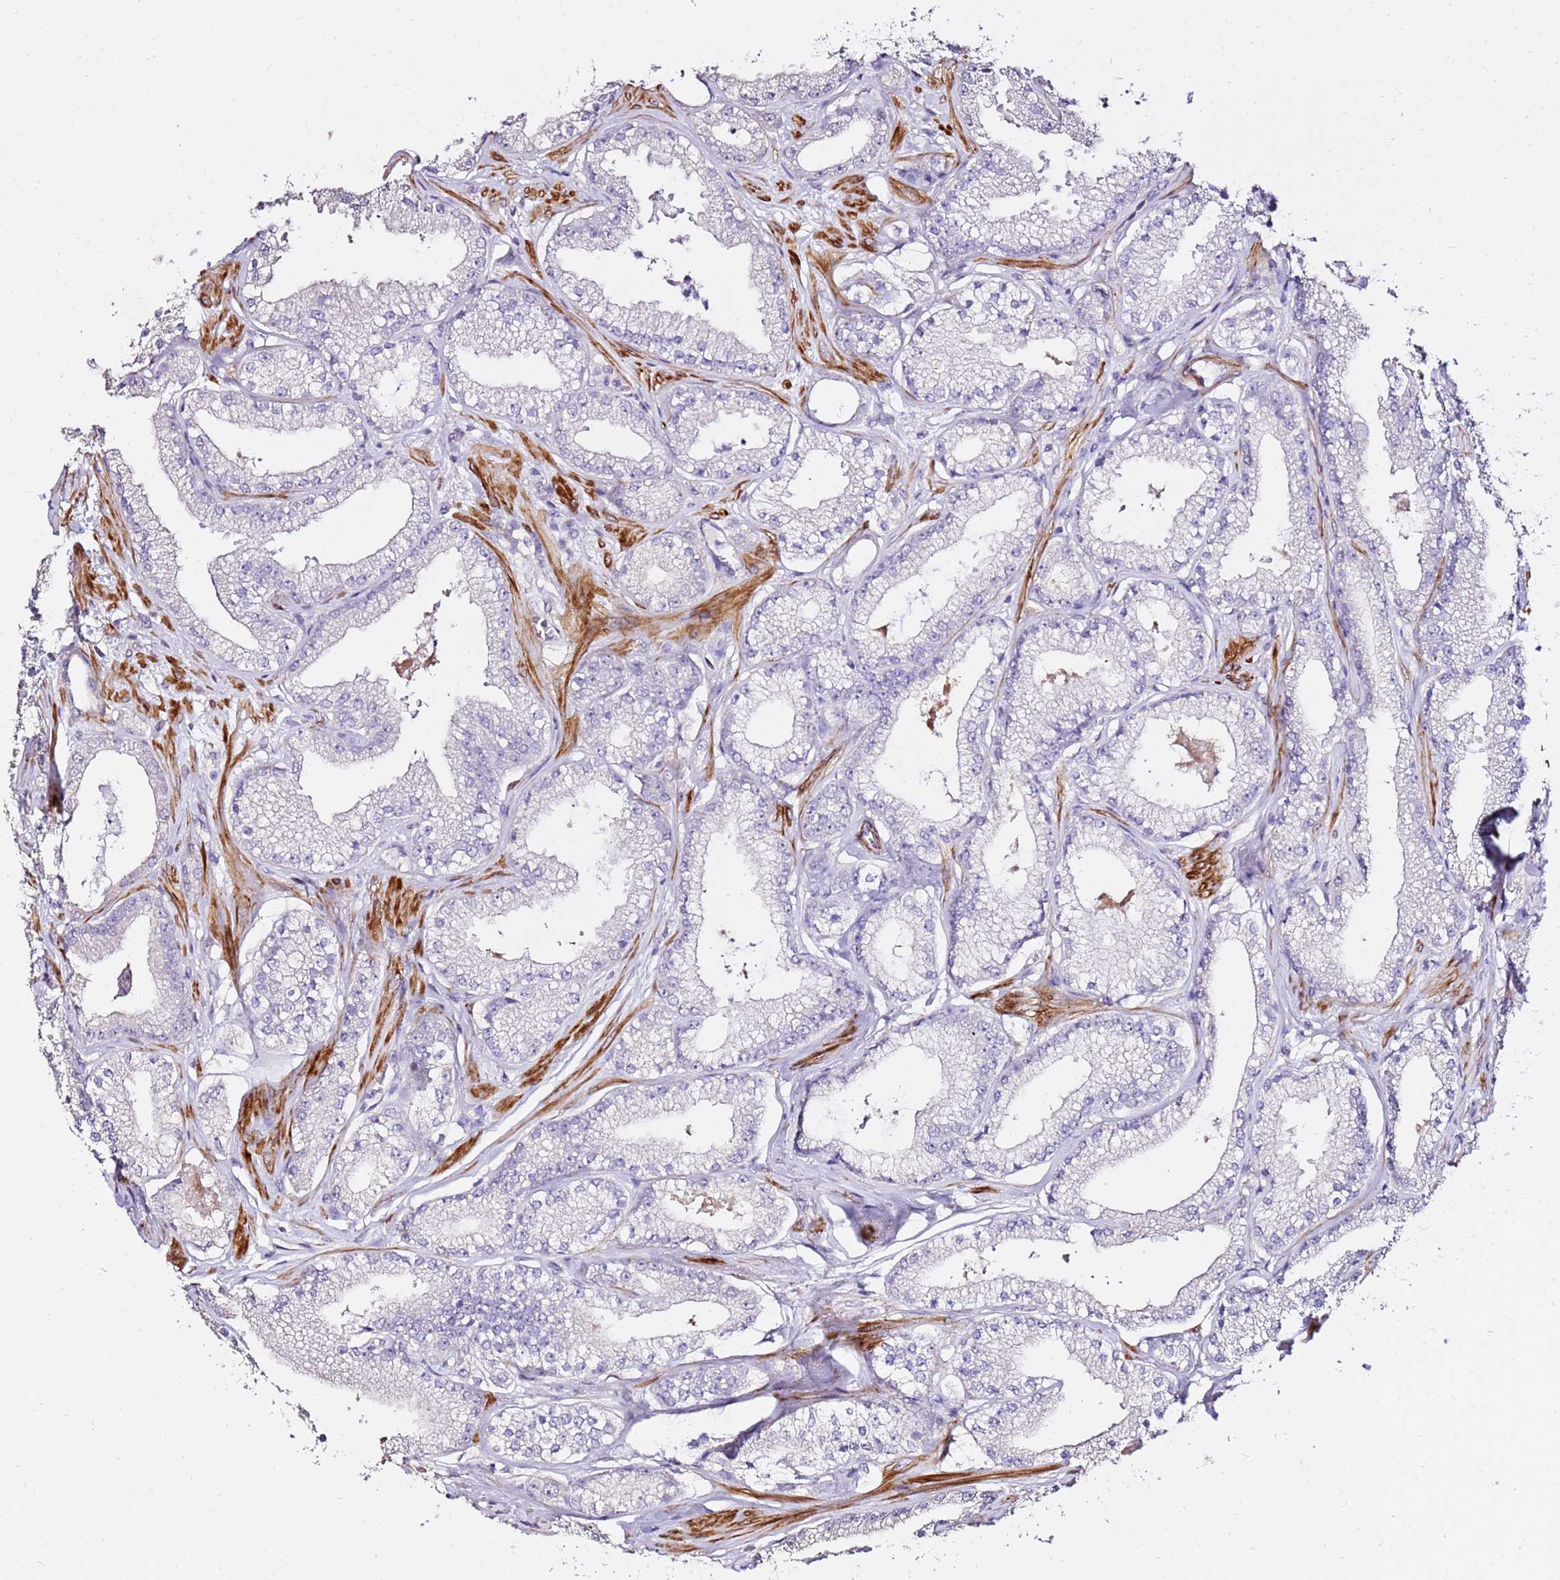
{"staining": {"intensity": "negative", "quantity": "none", "location": "none"}, "tissue": "prostate cancer", "cell_type": "Tumor cells", "image_type": "cancer", "snomed": [{"axis": "morphology", "description": "Adenocarcinoma, High grade"}, {"axis": "topography", "description": "Prostate"}], "caption": "Image shows no protein expression in tumor cells of prostate cancer tissue. (DAB immunohistochemistry (IHC) with hematoxylin counter stain).", "gene": "ART5", "patient": {"sex": "male", "age": 67}}